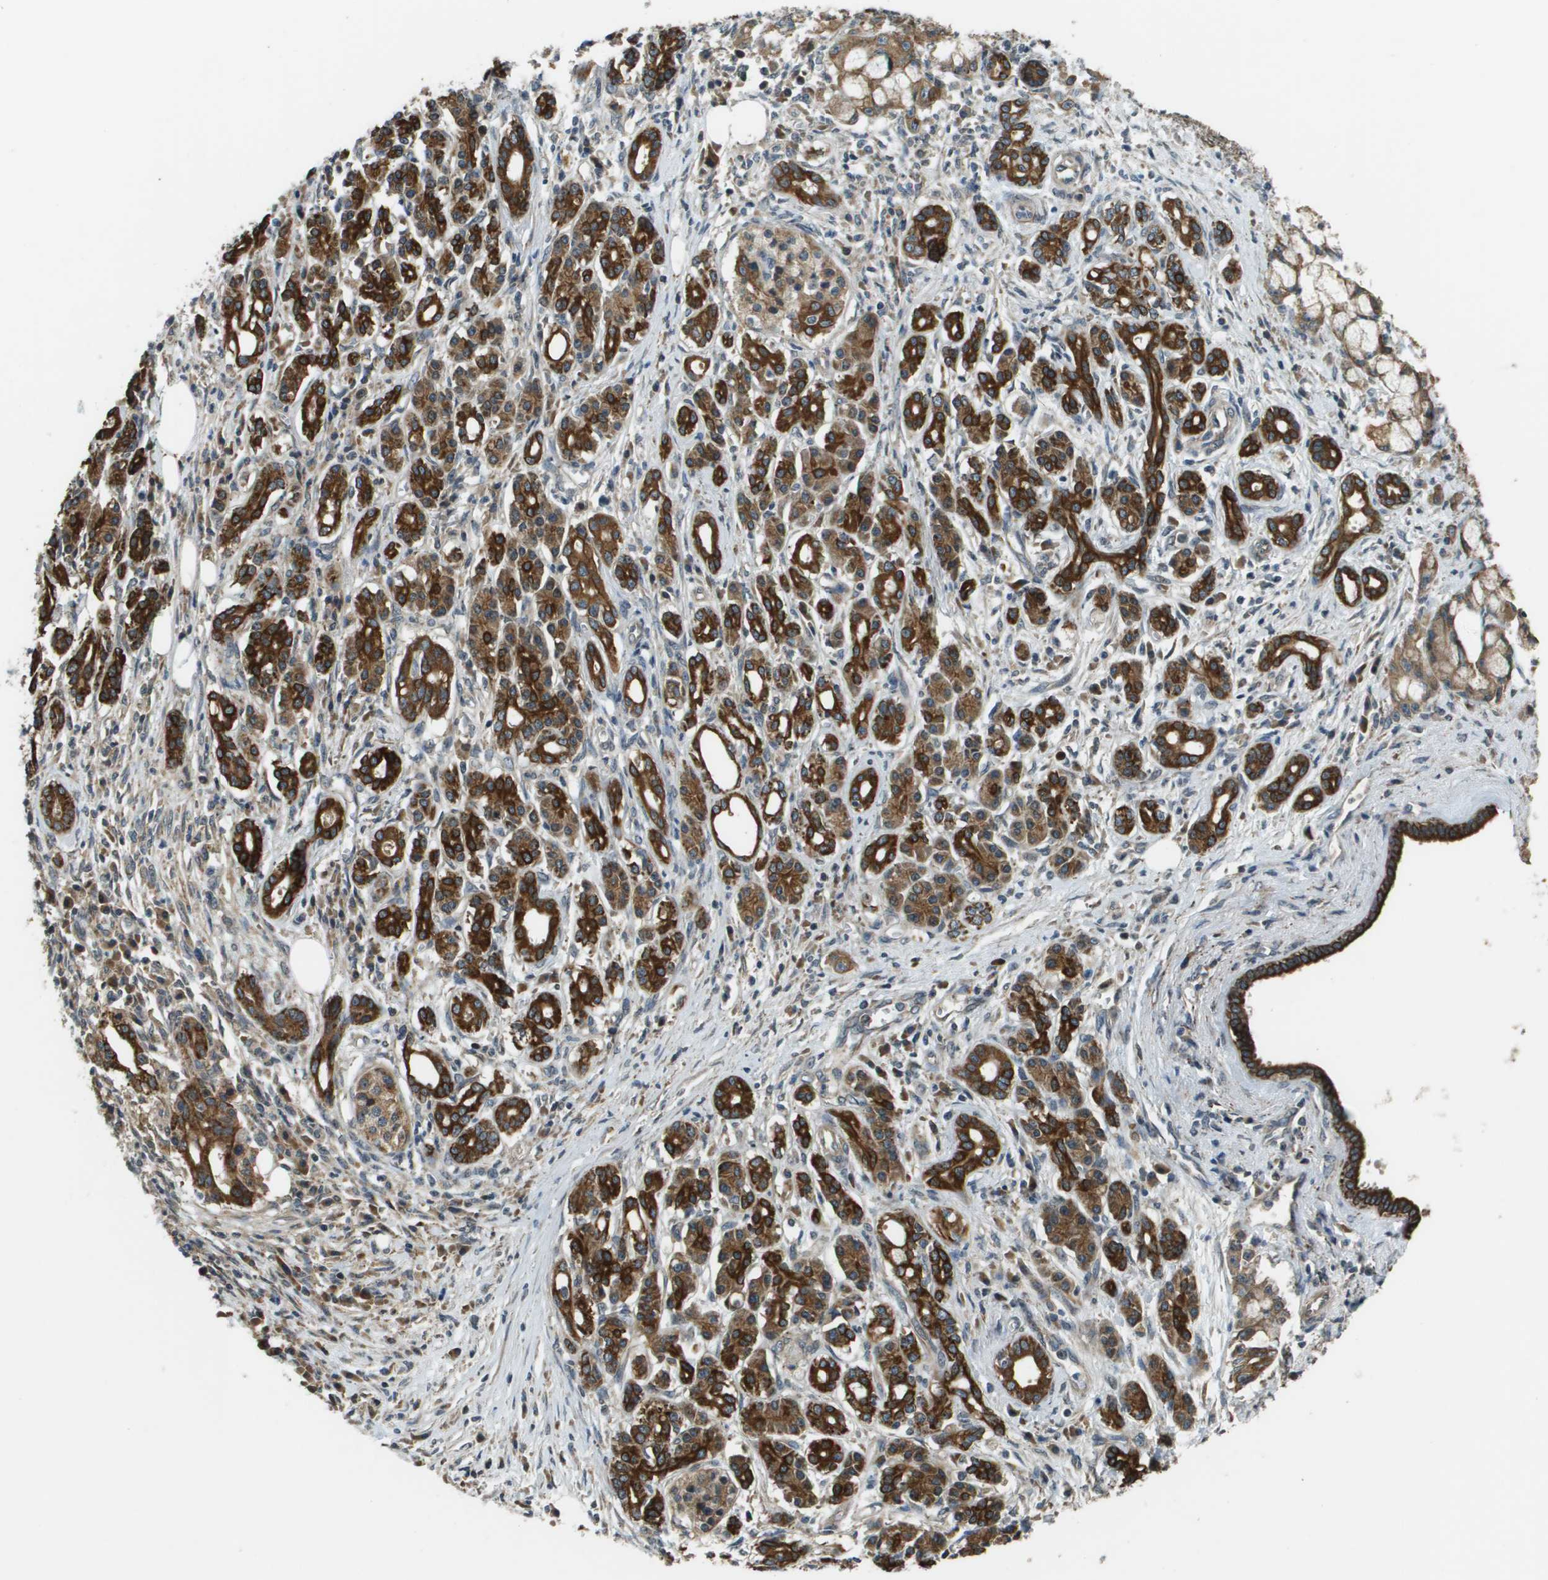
{"staining": {"intensity": "strong", "quantity": ">75%", "location": "cytoplasmic/membranous"}, "tissue": "pancreatic cancer", "cell_type": "Tumor cells", "image_type": "cancer", "snomed": [{"axis": "morphology", "description": "Adenocarcinoma, NOS"}, {"axis": "topography", "description": "Pancreas"}], "caption": "Strong cytoplasmic/membranous expression for a protein is appreciated in about >75% of tumor cells of pancreatic cancer using immunohistochemistry (IHC).", "gene": "CDKN2C", "patient": {"sex": "female", "age": 73}}